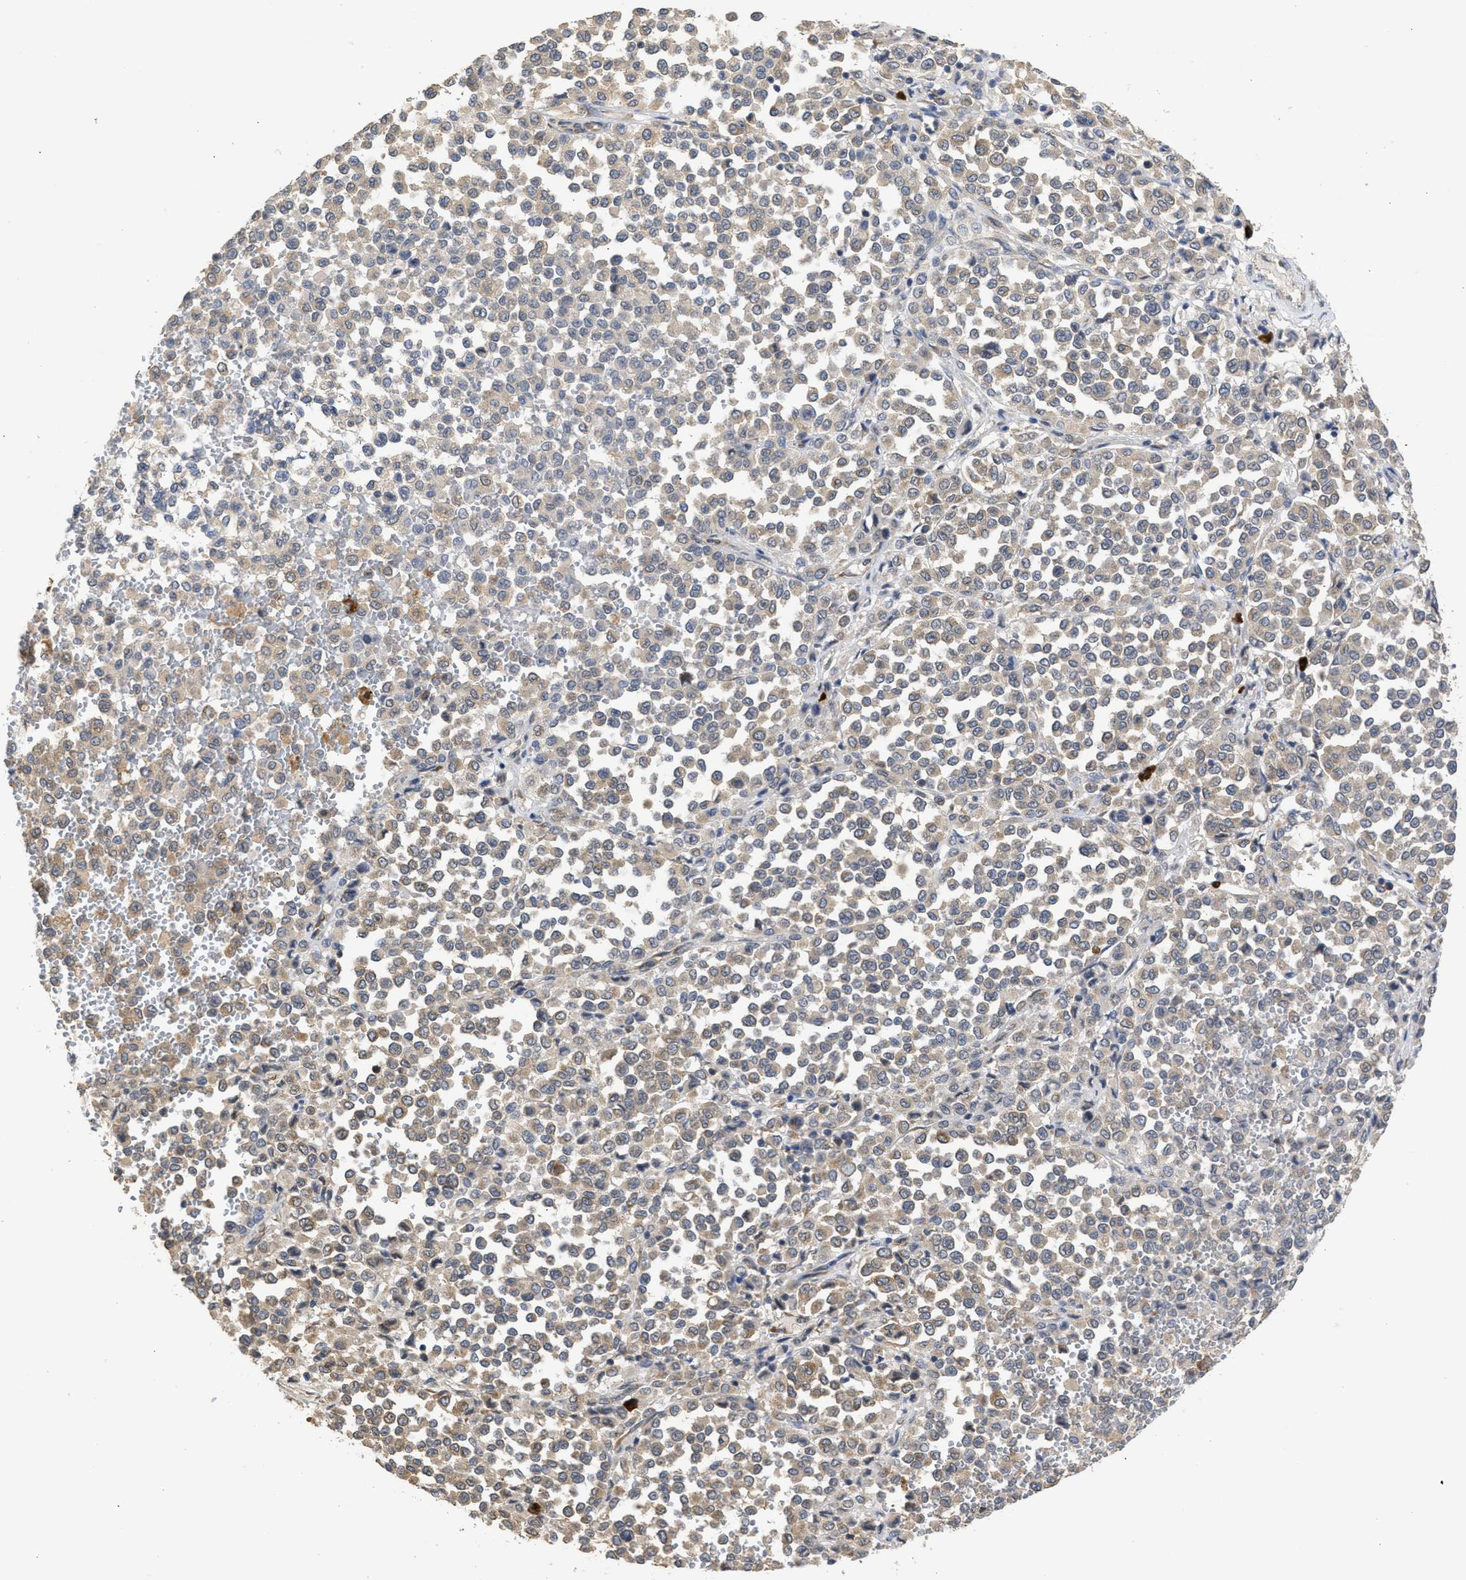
{"staining": {"intensity": "weak", "quantity": ">75%", "location": "cytoplasmic/membranous"}, "tissue": "melanoma", "cell_type": "Tumor cells", "image_type": "cancer", "snomed": [{"axis": "morphology", "description": "Malignant melanoma, Metastatic site"}, {"axis": "topography", "description": "Pancreas"}], "caption": "Immunohistochemistry staining of malignant melanoma (metastatic site), which shows low levels of weak cytoplasmic/membranous staining in approximately >75% of tumor cells indicating weak cytoplasmic/membranous protein staining. The staining was performed using DAB (3,3'-diaminobenzidine) (brown) for protein detection and nuclei were counterstained in hematoxylin (blue).", "gene": "DNAJC1", "patient": {"sex": "female", "age": 30}}